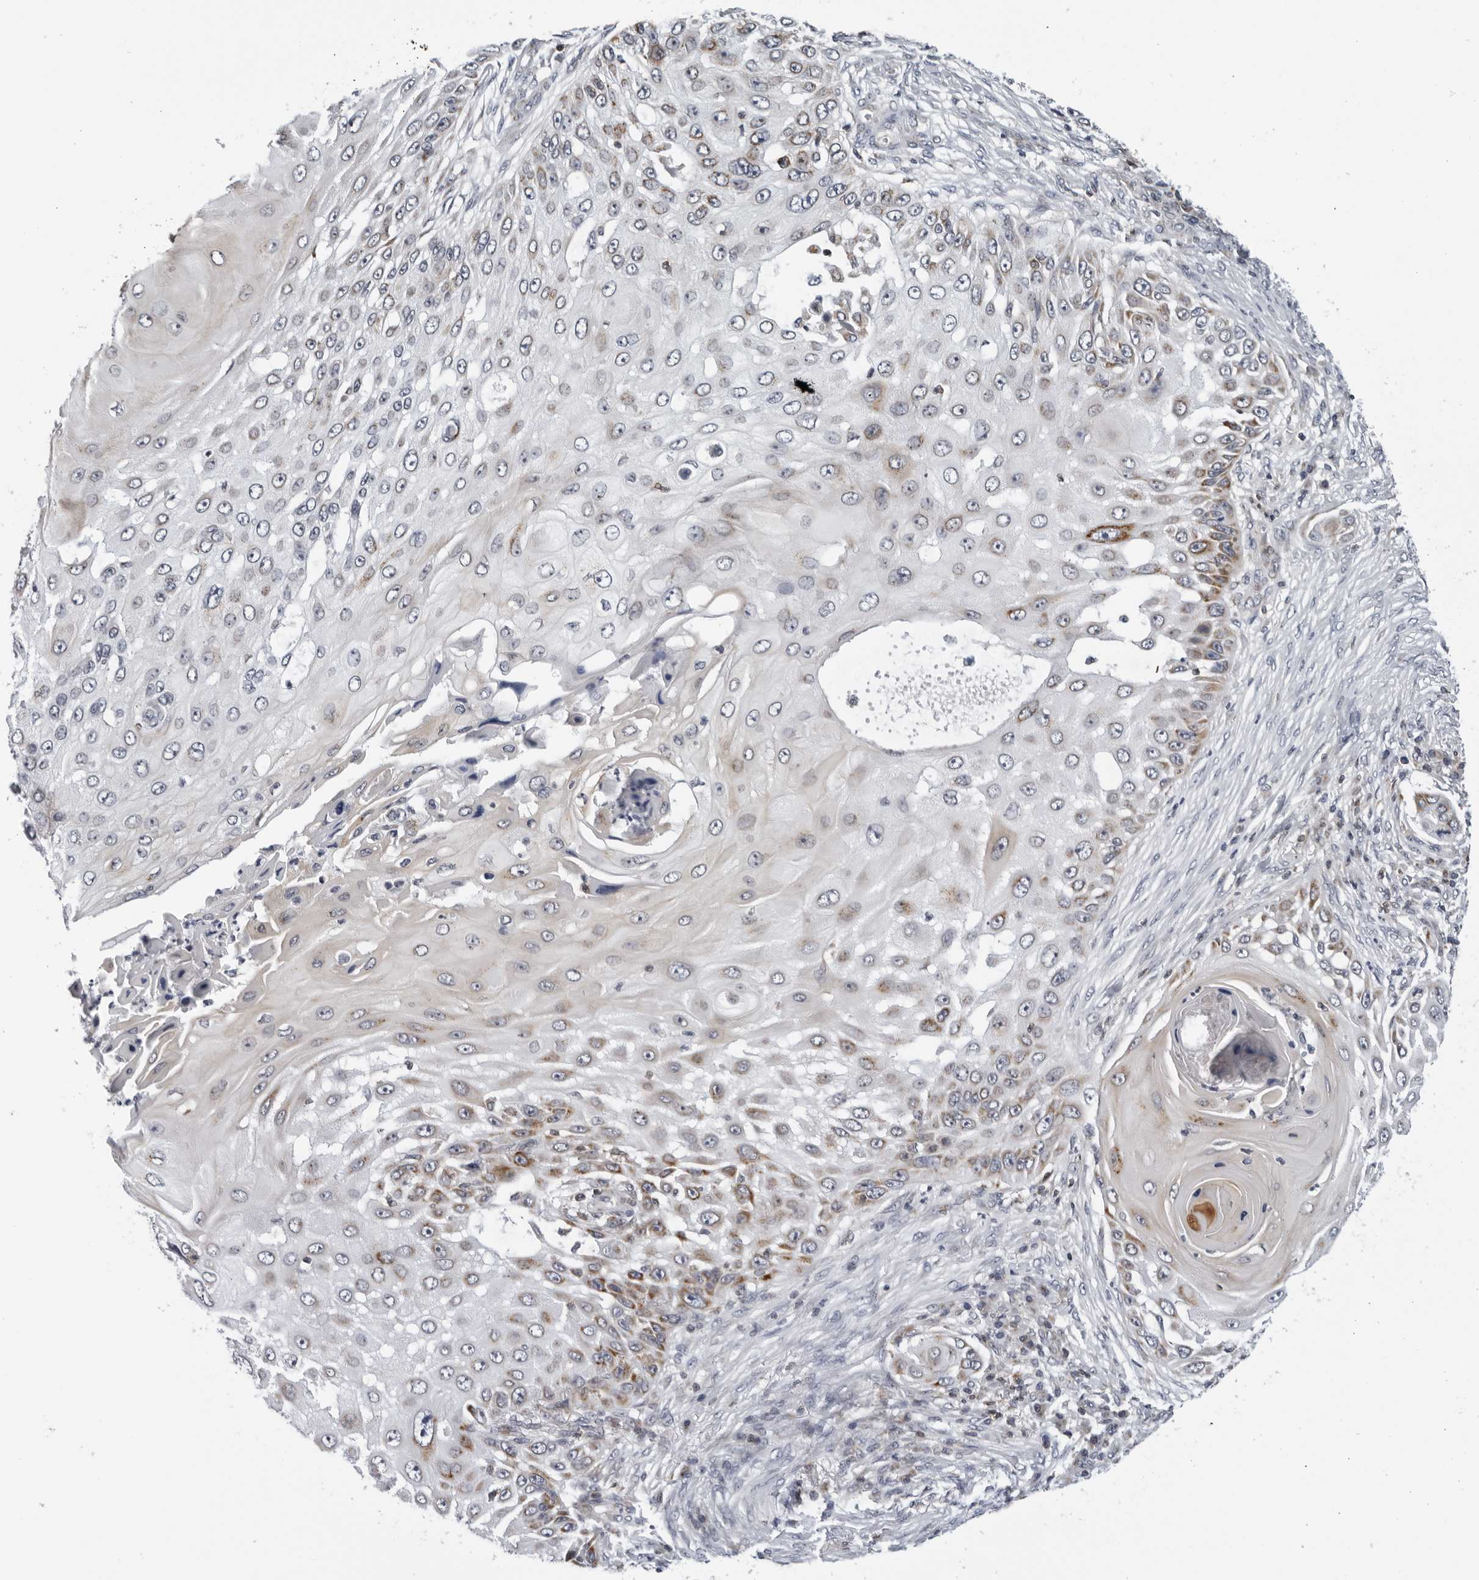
{"staining": {"intensity": "moderate", "quantity": "<25%", "location": "cytoplasmic/membranous"}, "tissue": "skin cancer", "cell_type": "Tumor cells", "image_type": "cancer", "snomed": [{"axis": "morphology", "description": "Squamous cell carcinoma, NOS"}, {"axis": "topography", "description": "Skin"}], "caption": "Protein analysis of skin squamous cell carcinoma tissue shows moderate cytoplasmic/membranous expression in approximately <25% of tumor cells. The staining was performed using DAB (3,3'-diaminobenzidine), with brown indicating positive protein expression. Nuclei are stained blue with hematoxylin.", "gene": "CPT2", "patient": {"sex": "female", "age": 44}}